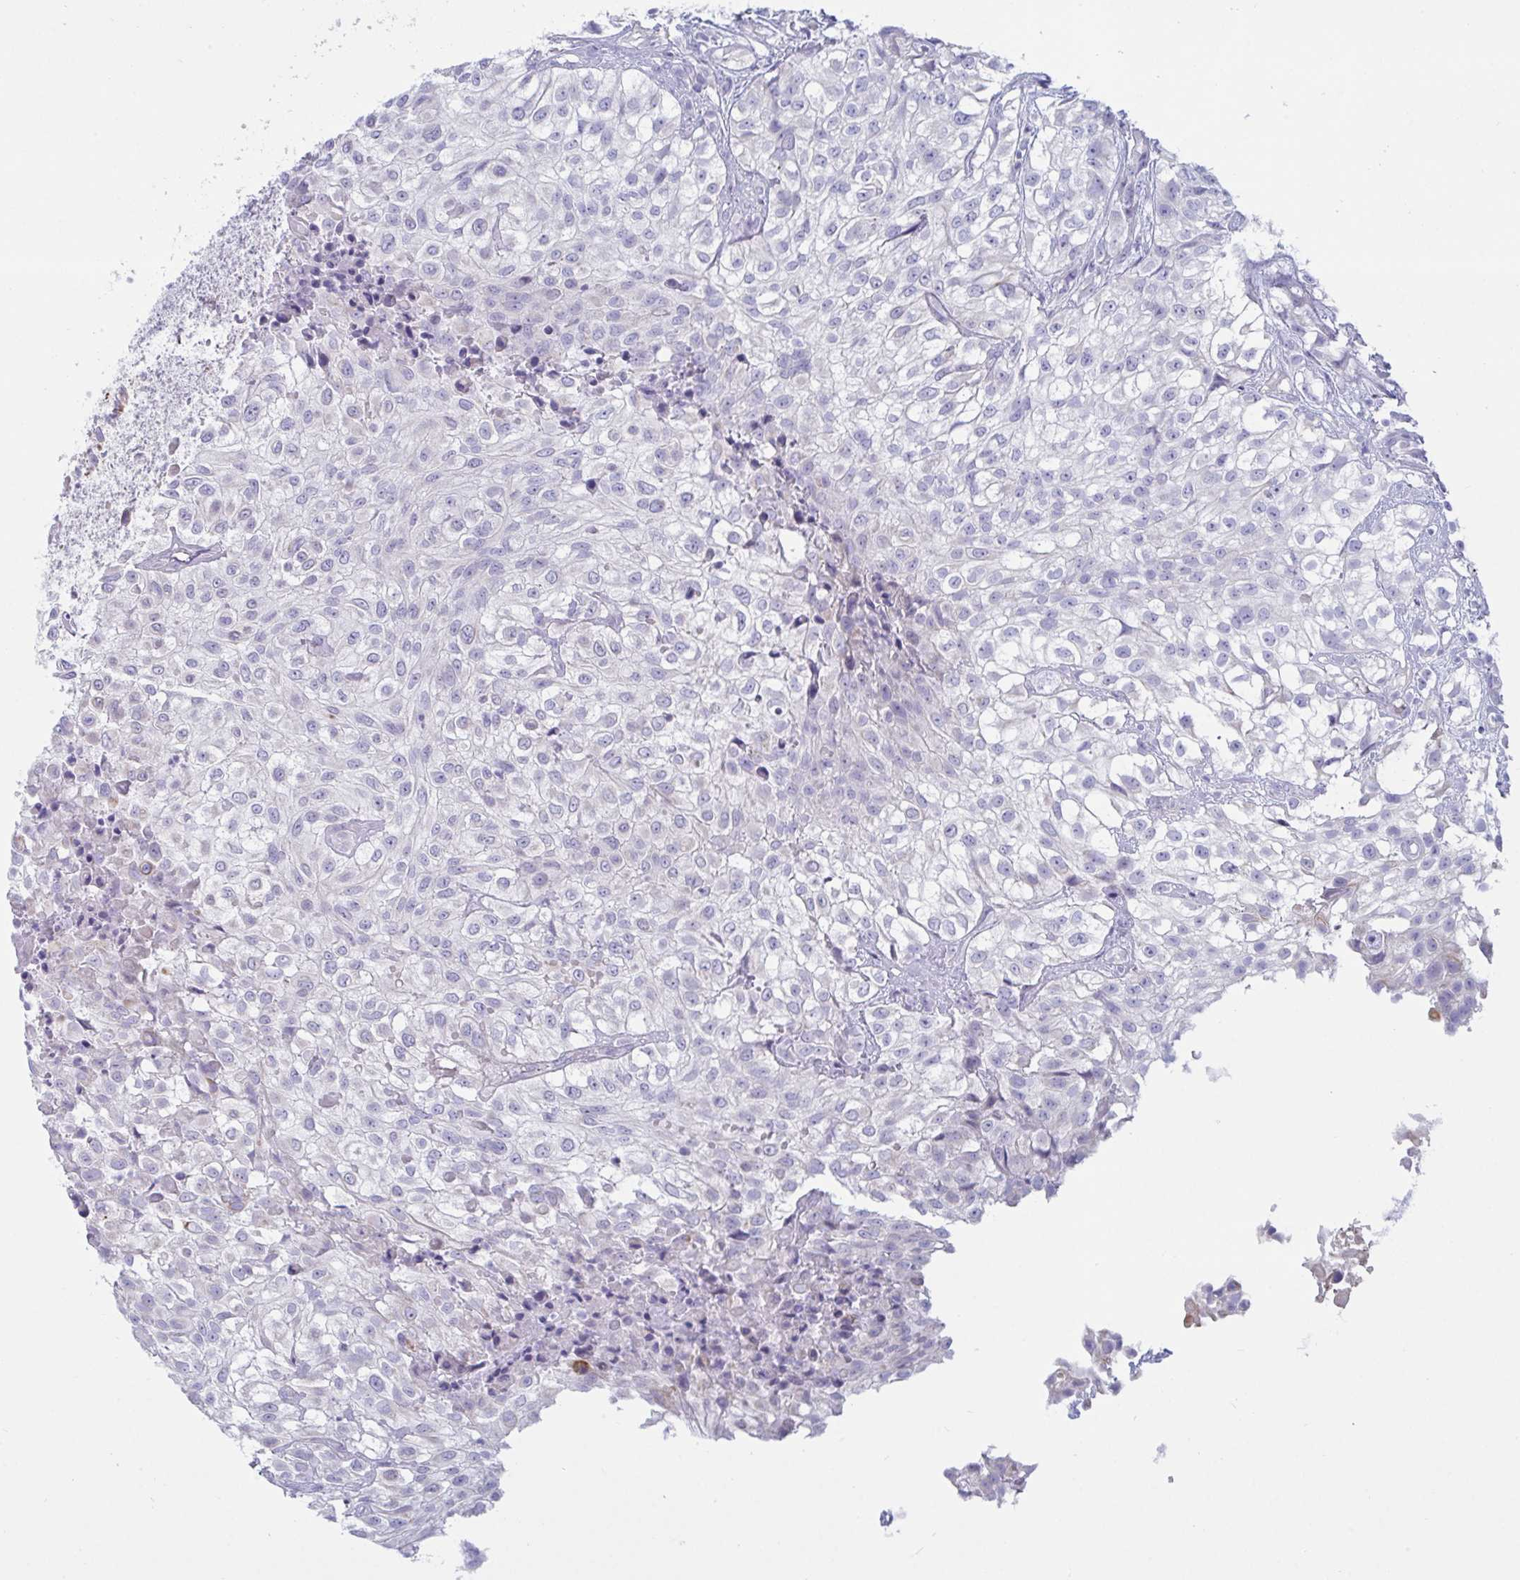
{"staining": {"intensity": "negative", "quantity": "none", "location": "none"}, "tissue": "urothelial cancer", "cell_type": "Tumor cells", "image_type": "cancer", "snomed": [{"axis": "morphology", "description": "Urothelial carcinoma, High grade"}, {"axis": "topography", "description": "Urinary bladder"}], "caption": "High power microscopy photomicrograph of an immunohistochemistry (IHC) micrograph of high-grade urothelial carcinoma, revealing no significant expression in tumor cells. (DAB IHC, high magnification).", "gene": "TAS2R38", "patient": {"sex": "male", "age": 56}}